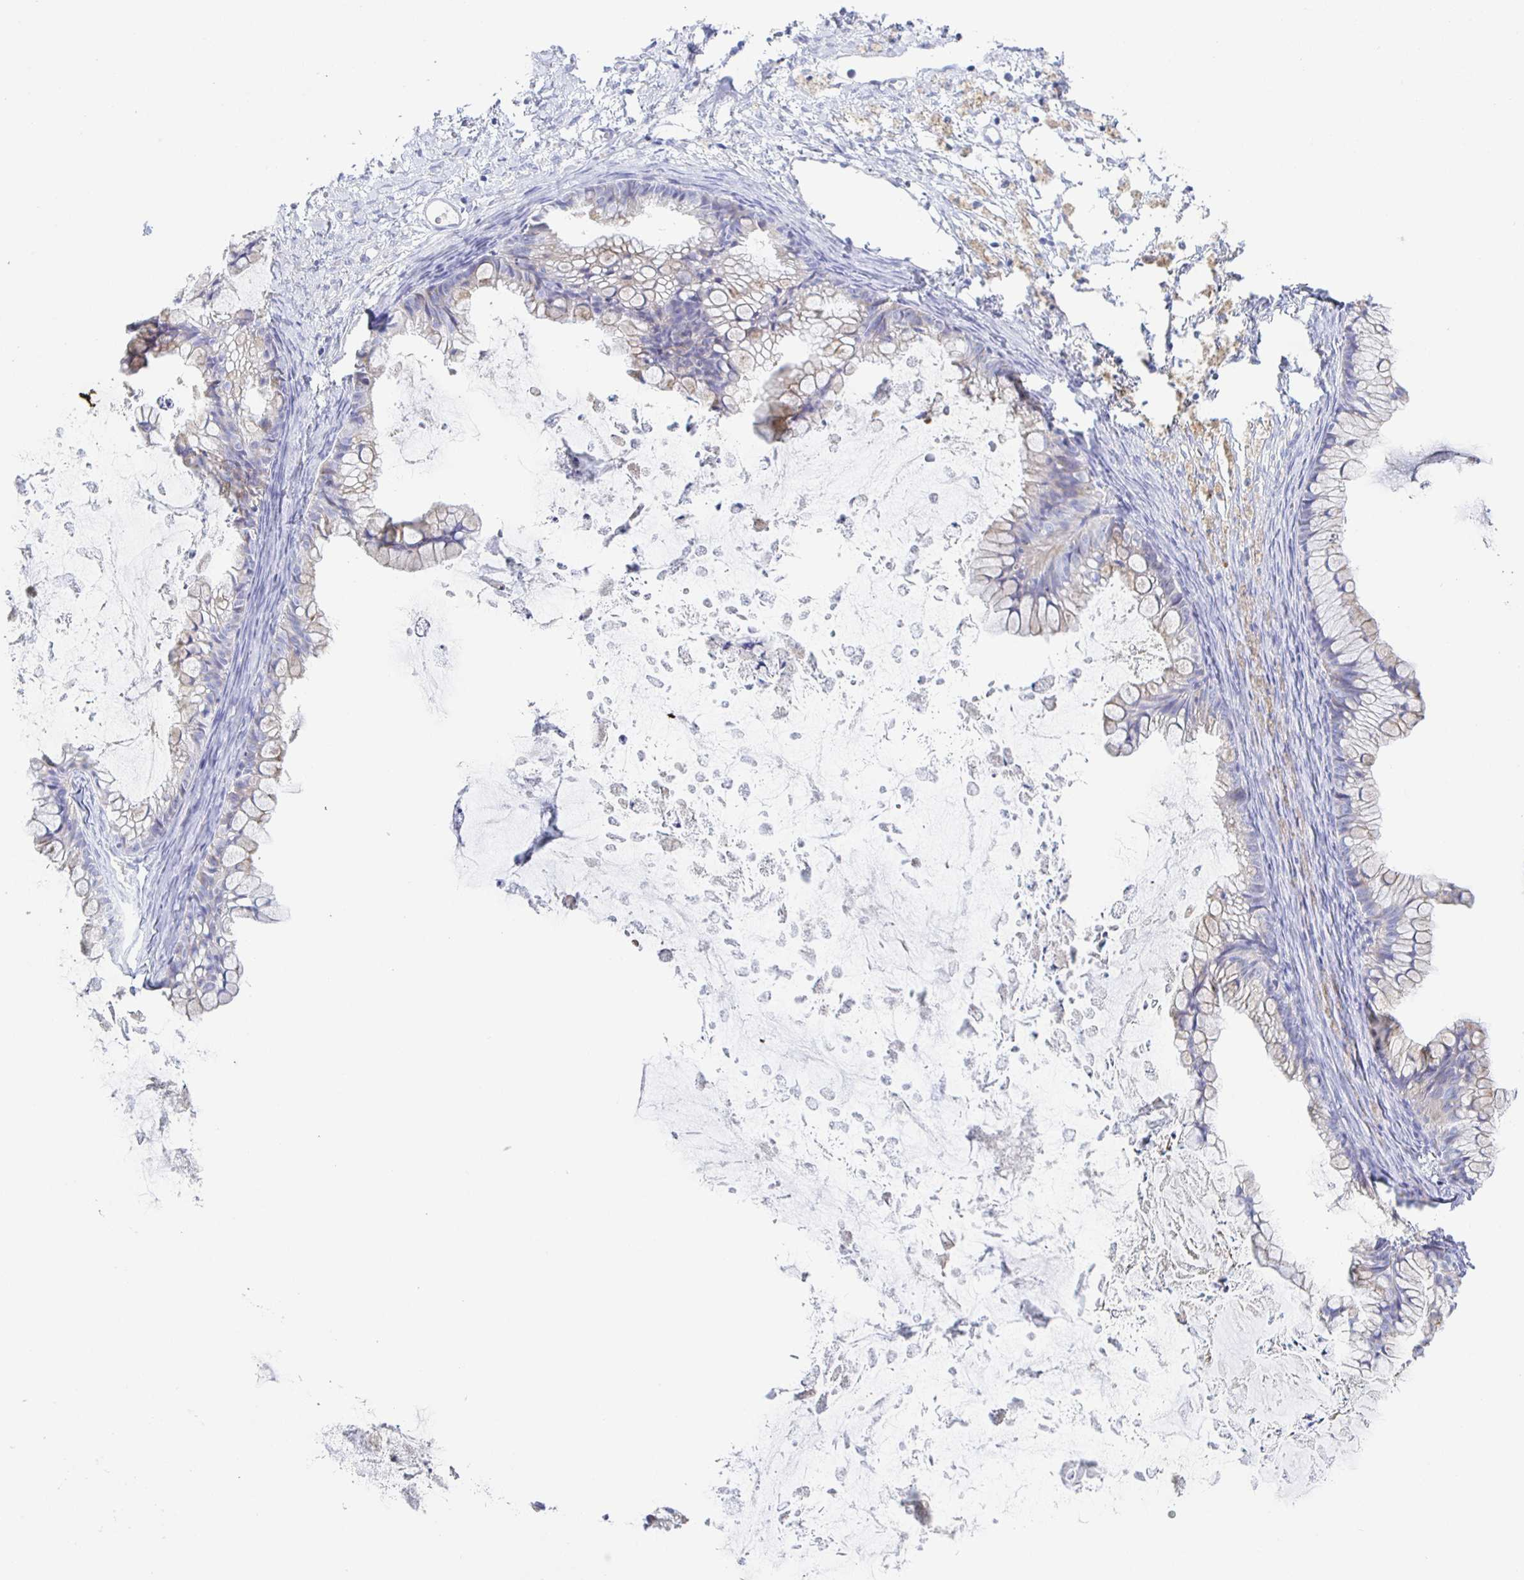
{"staining": {"intensity": "negative", "quantity": "none", "location": "none"}, "tissue": "ovarian cancer", "cell_type": "Tumor cells", "image_type": "cancer", "snomed": [{"axis": "morphology", "description": "Cystadenocarcinoma, mucinous, NOS"}, {"axis": "topography", "description": "Ovary"}], "caption": "Image shows no significant protein positivity in tumor cells of ovarian cancer. (IHC, brightfield microscopy, high magnification).", "gene": "SYNGR4", "patient": {"sex": "female", "age": 35}}